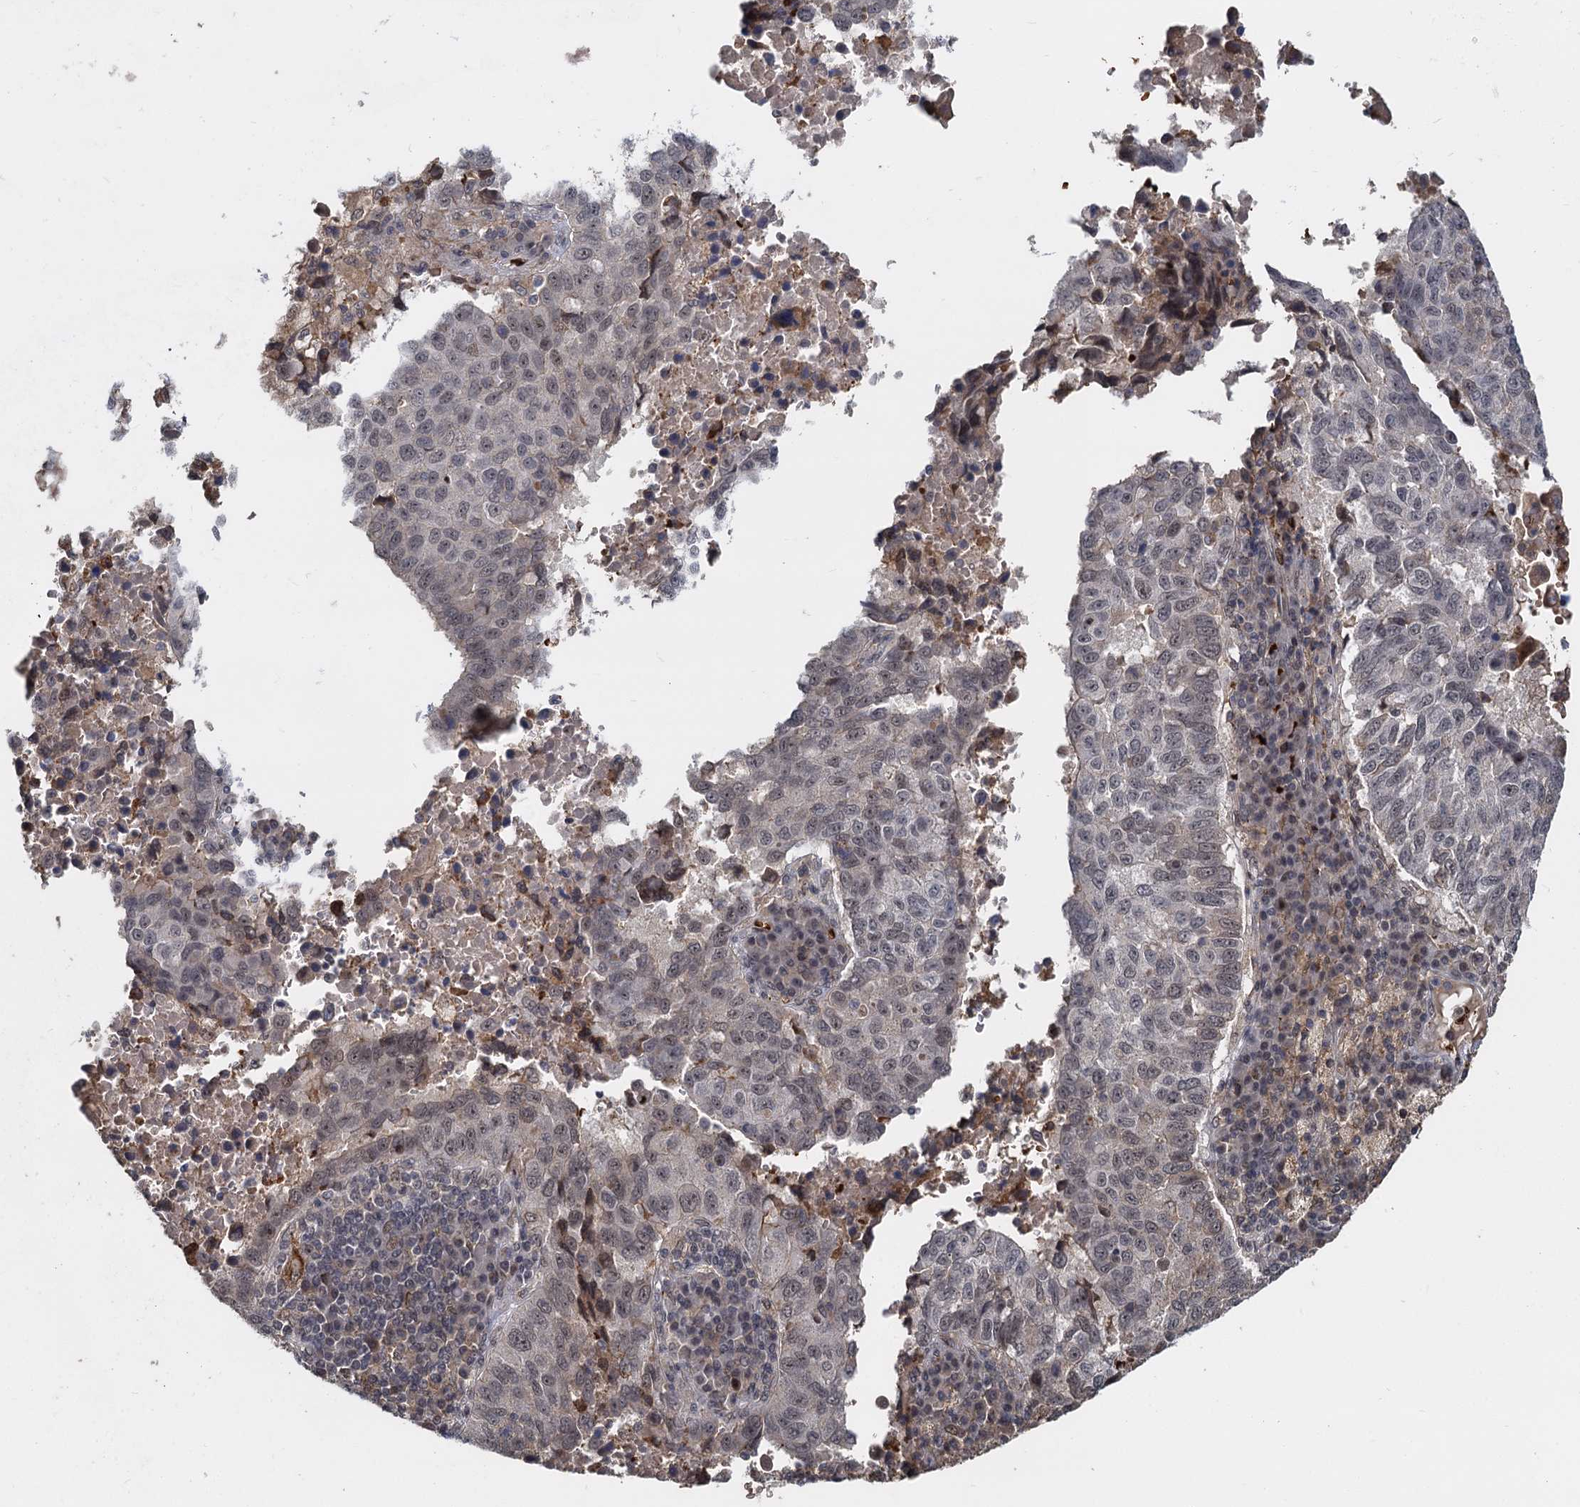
{"staining": {"intensity": "weak", "quantity": ">75%", "location": "nuclear"}, "tissue": "lung cancer", "cell_type": "Tumor cells", "image_type": "cancer", "snomed": [{"axis": "morphology", "description": "Squamous cell carcinoma, NOS"}, {"axis": "topography", "description": "Lung"}], "caption": "The histopathology image demonstrates staining of lung squamous cell carcinoma, revealing weak nuclear protein positivity (brown color) within tumor cells.", "gene": "FANCI", "patient": {"sex": "male", "age": 73}}